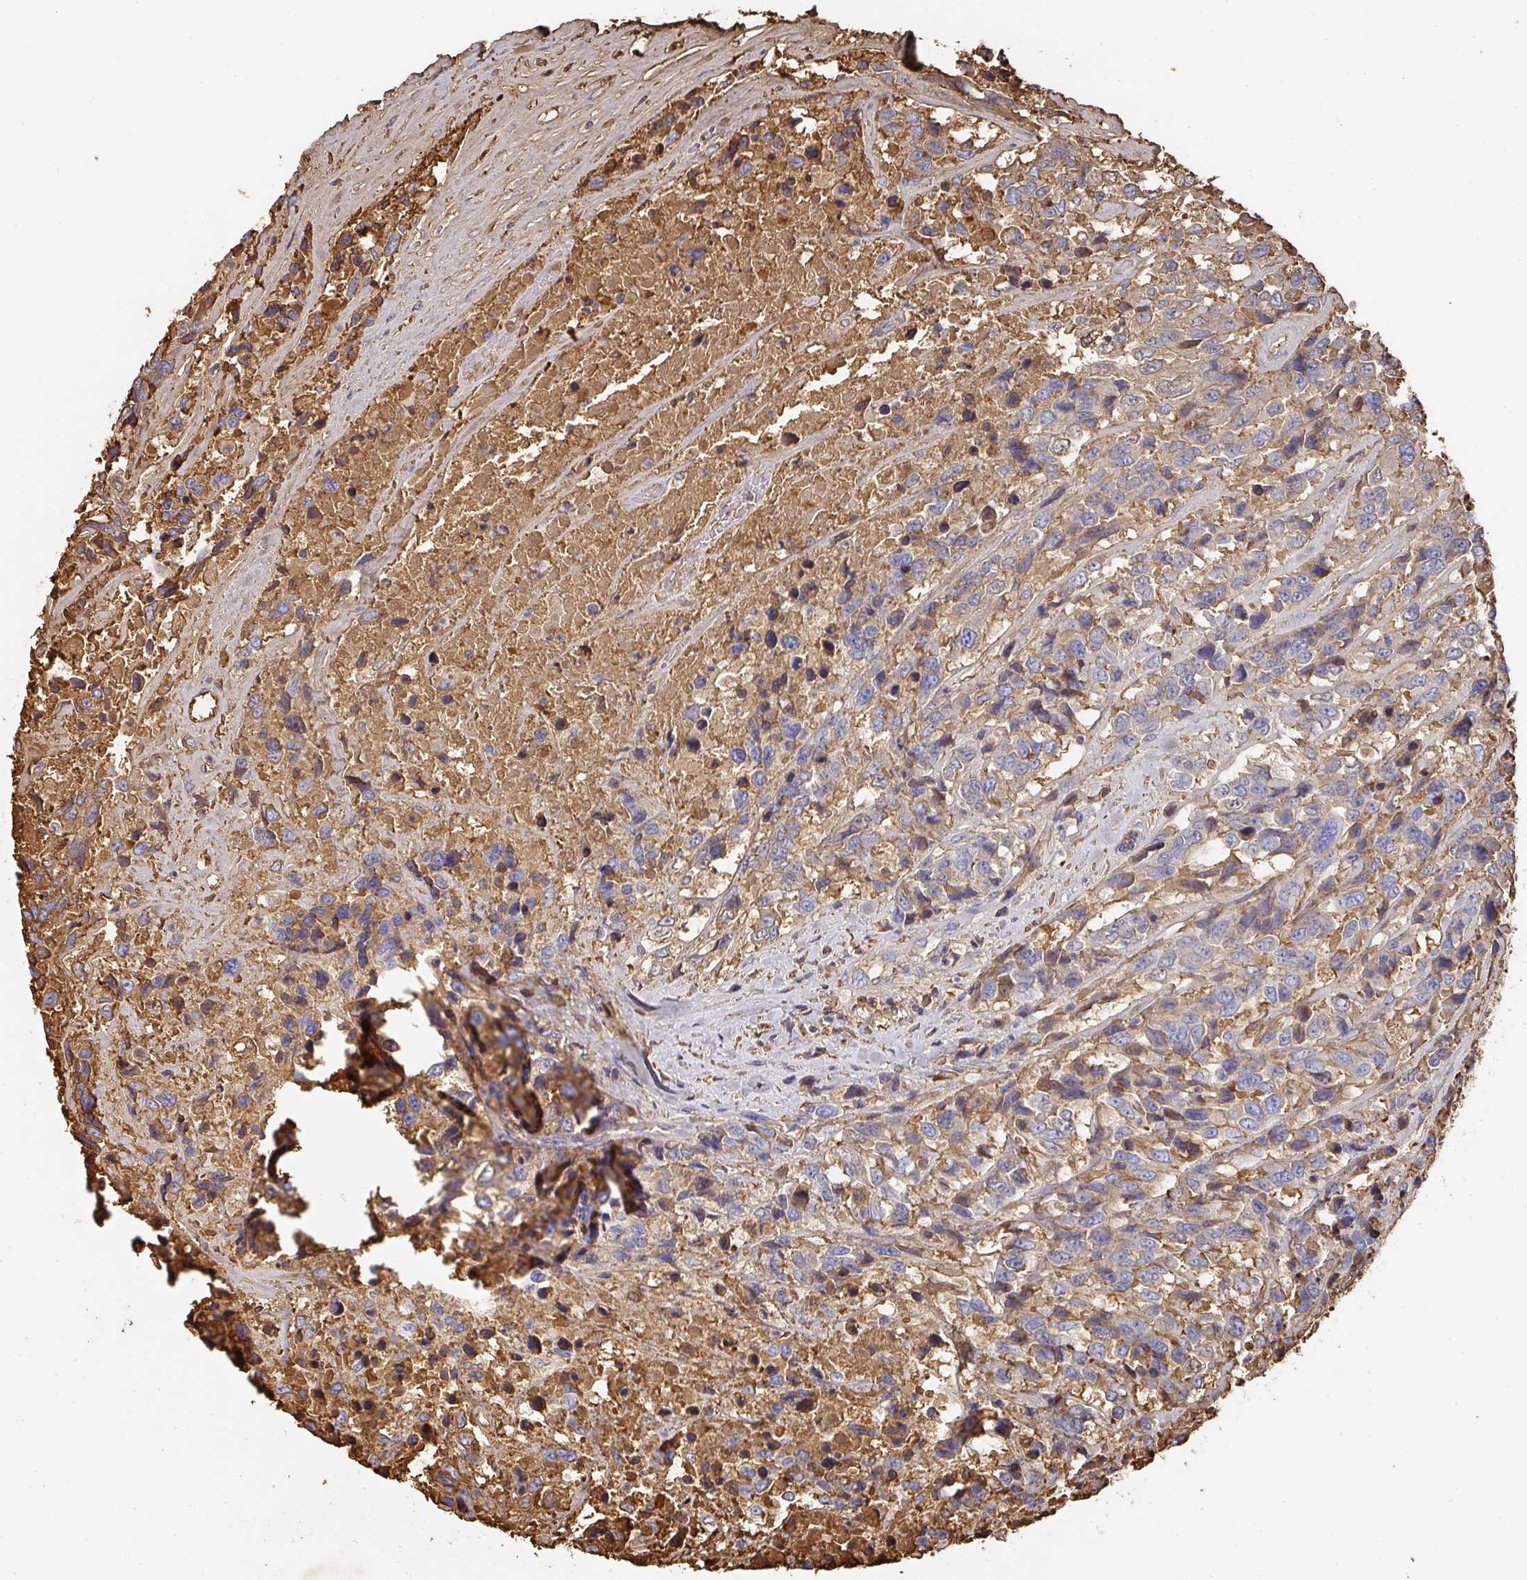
{"staining": {"intensity": "moderate", "quantity": "<25%", "location": "cytoplasmic/membranous"}, "tissue": "urothelial cancer", "cell_type": "Tumor cells", "image_type": "cancer", "snomed": [{"axis": "morphology", "description": "Urothelial carcinoma, High grade"}, {"axis": "topography", "description": "Urinary bladder"}], "caption": "Urothelial cancer stained for a protein (brown) displays moderate cytoplasmic/membranous positive positivity in approximately <25% of tumor cells.", "gene": "ALB", "patient": {"sex": "female", "age": 70}}